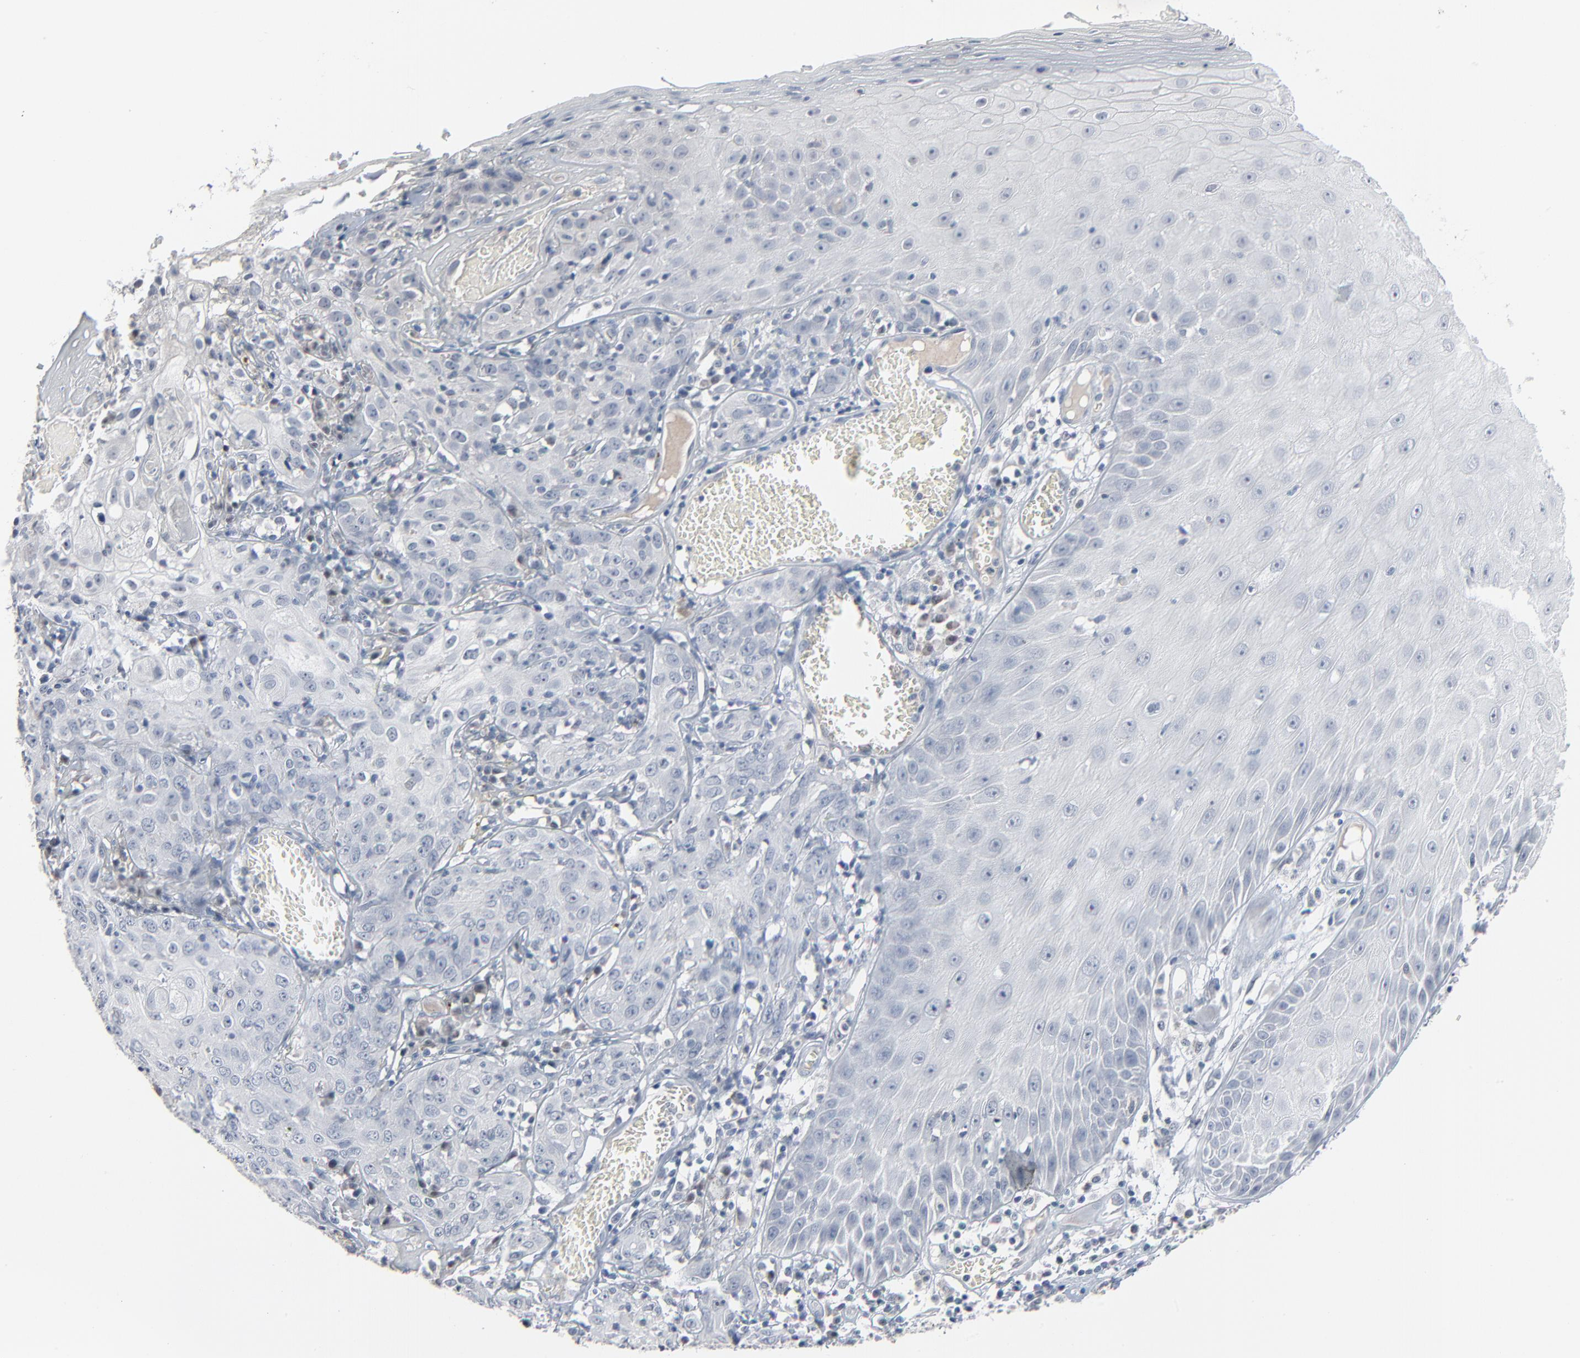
{"staining": {"intensity": "negative", "quantity": "none", "location": "none"}, "tissue": "skin cancer", "cell_type": "Tumor cells", "image_type": "cancer", "snomed": [{"axis": "morphology", "description": "Squamous cell carcinoma, NOS"}, {"axis": "topography", "description": "Skin"}], "caption": "The IHC photomicrograph has no significant expression in tumor cells of skin cancer tissue.", "gene": "SAGE1", "patient": {"sex": "male", "age": 65}}